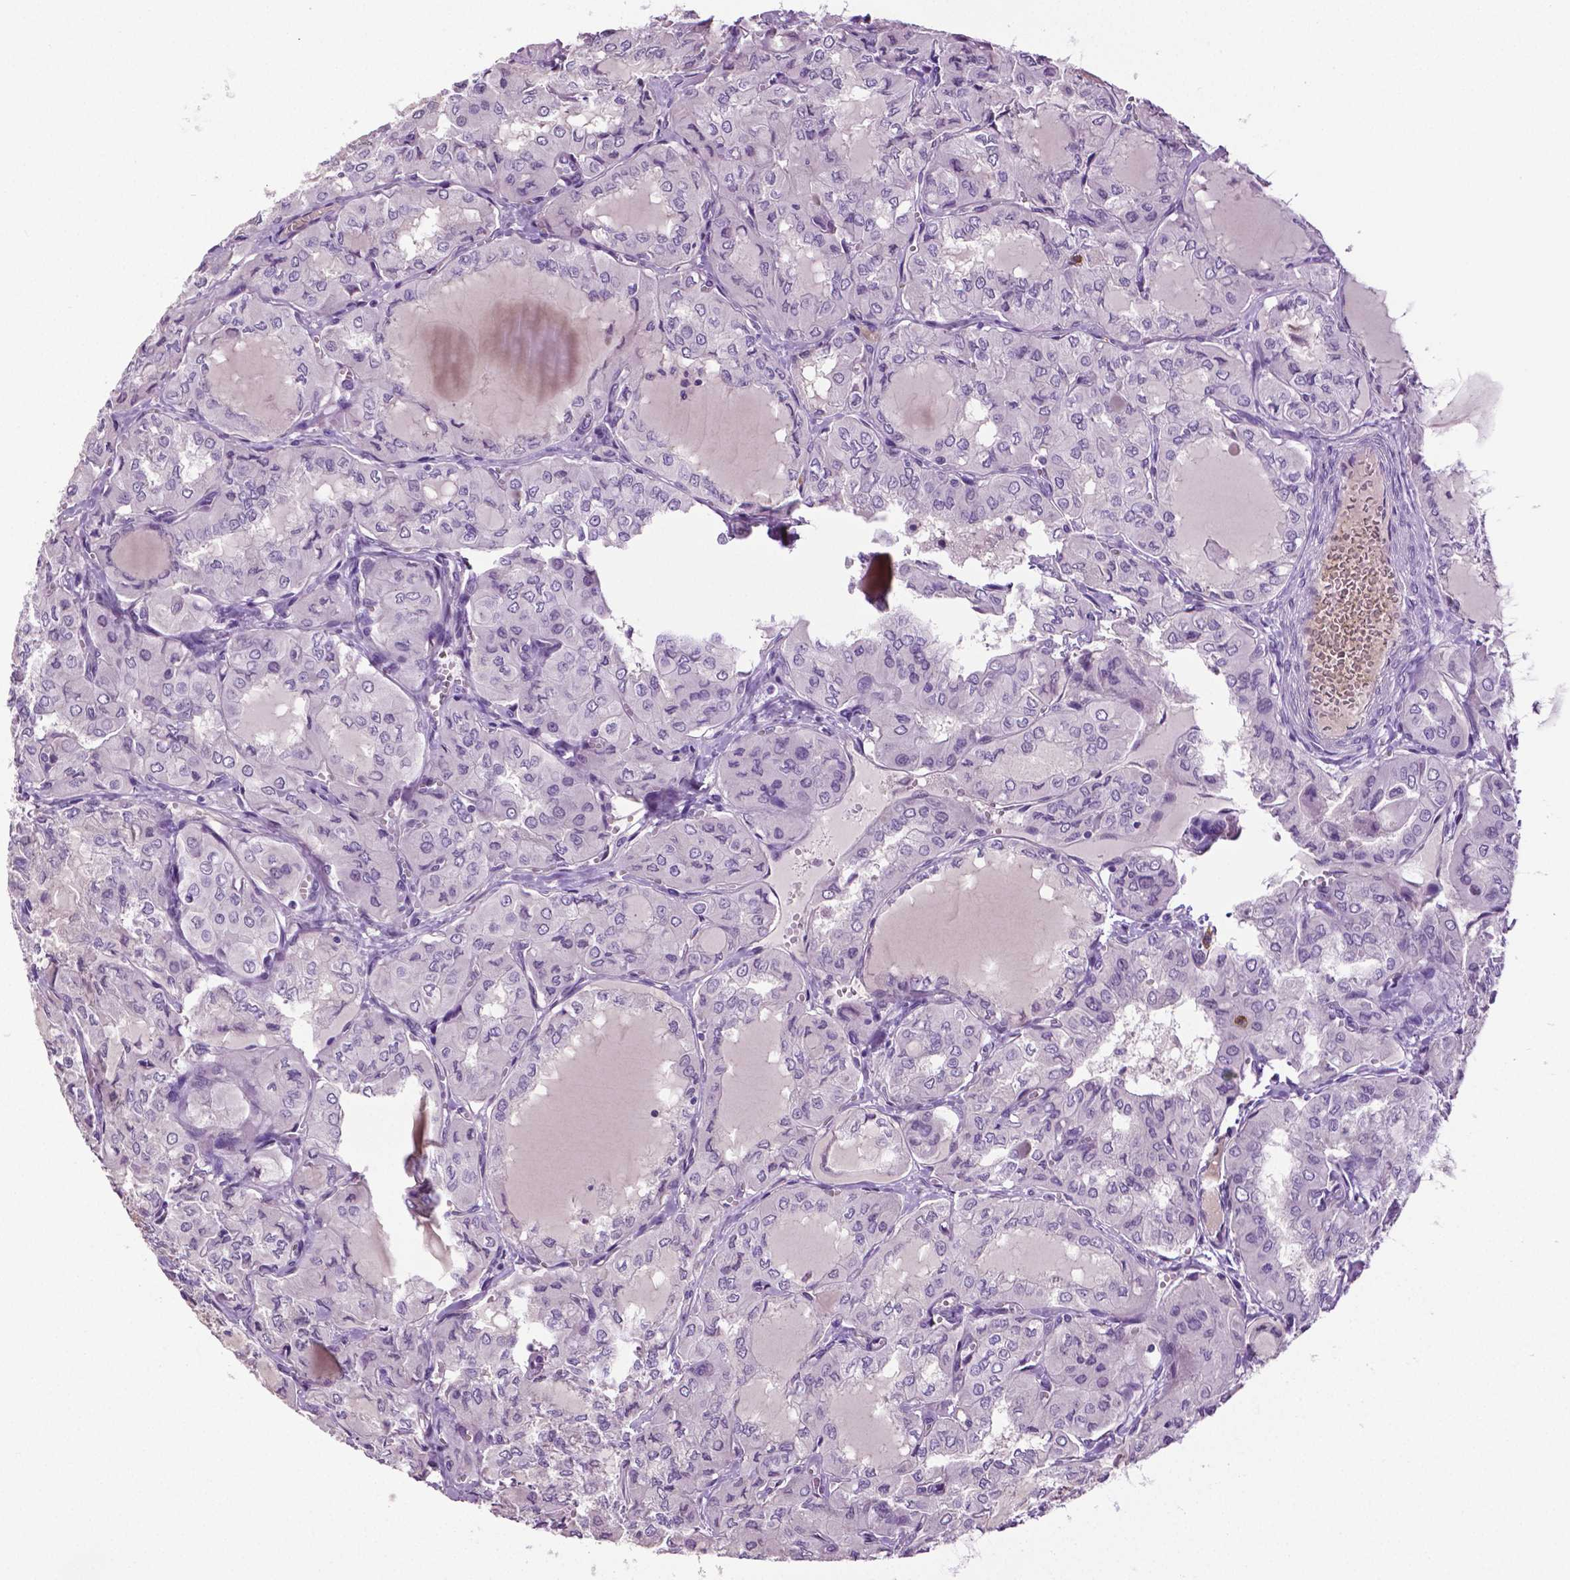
{"staining": {"intensity": "negative", "quantity": "none", "location": "none"}, "tissue": "thyroid cancer", "cell_type": "Tumor cells", "image_type": "cancer", "snomed": [{"axis": "morphology", "description": "Papillary adenocarcinoma, NOS"}, {"axis": "topography", "description": "Thyroid gland"}], "caption": "Tumor cells are negative for brown protein staining in thyroid cancer (papillary adenocarcinoma).", "gene": "PTPN5", "patient": {"sex": "male", "age": 20}}